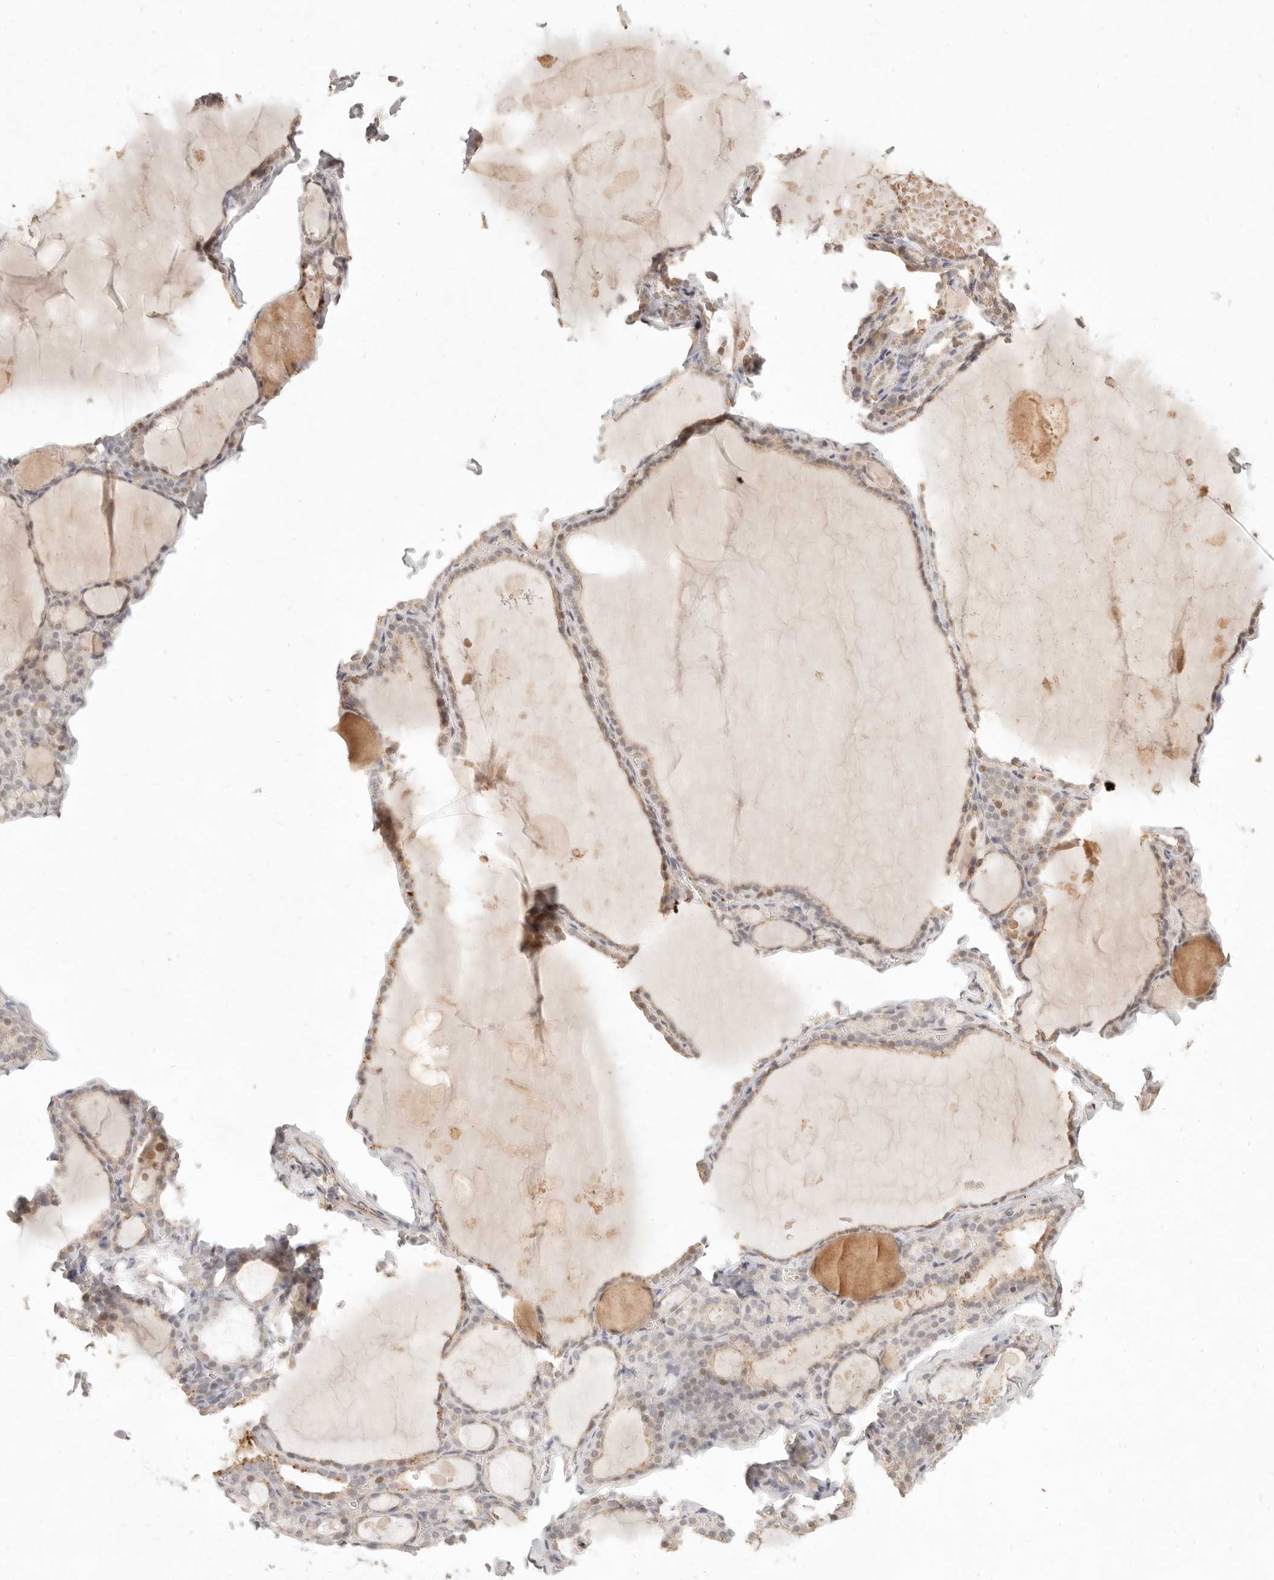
{"staining": {"intensity": "weak", "quantity": ">75%", "location": "cytoplasmic/membranous"}, "tissue": "thyroid gland", "cell_type": "Glandular cells", "image_type": "normal", "snomed": [{"axis": "morphology", "description": "Normal tissue, NOS"}, {"axis": "topography", "description": "Thyroid gland"}], "caption": "IHC (DAB) staining of normal human thyroid gland exhibits weak cytoplasmic/membranous protein expression in approximately >75% of glandular cells. The protein of interest is stained brown, and the nuclei are stained in blue (DAB (3,3'-diaminobenzidine) IHC with brightfield microscopy, high magnification).", "gene": "MEP1A", "patient": {"sex": "male", "age": 56}}